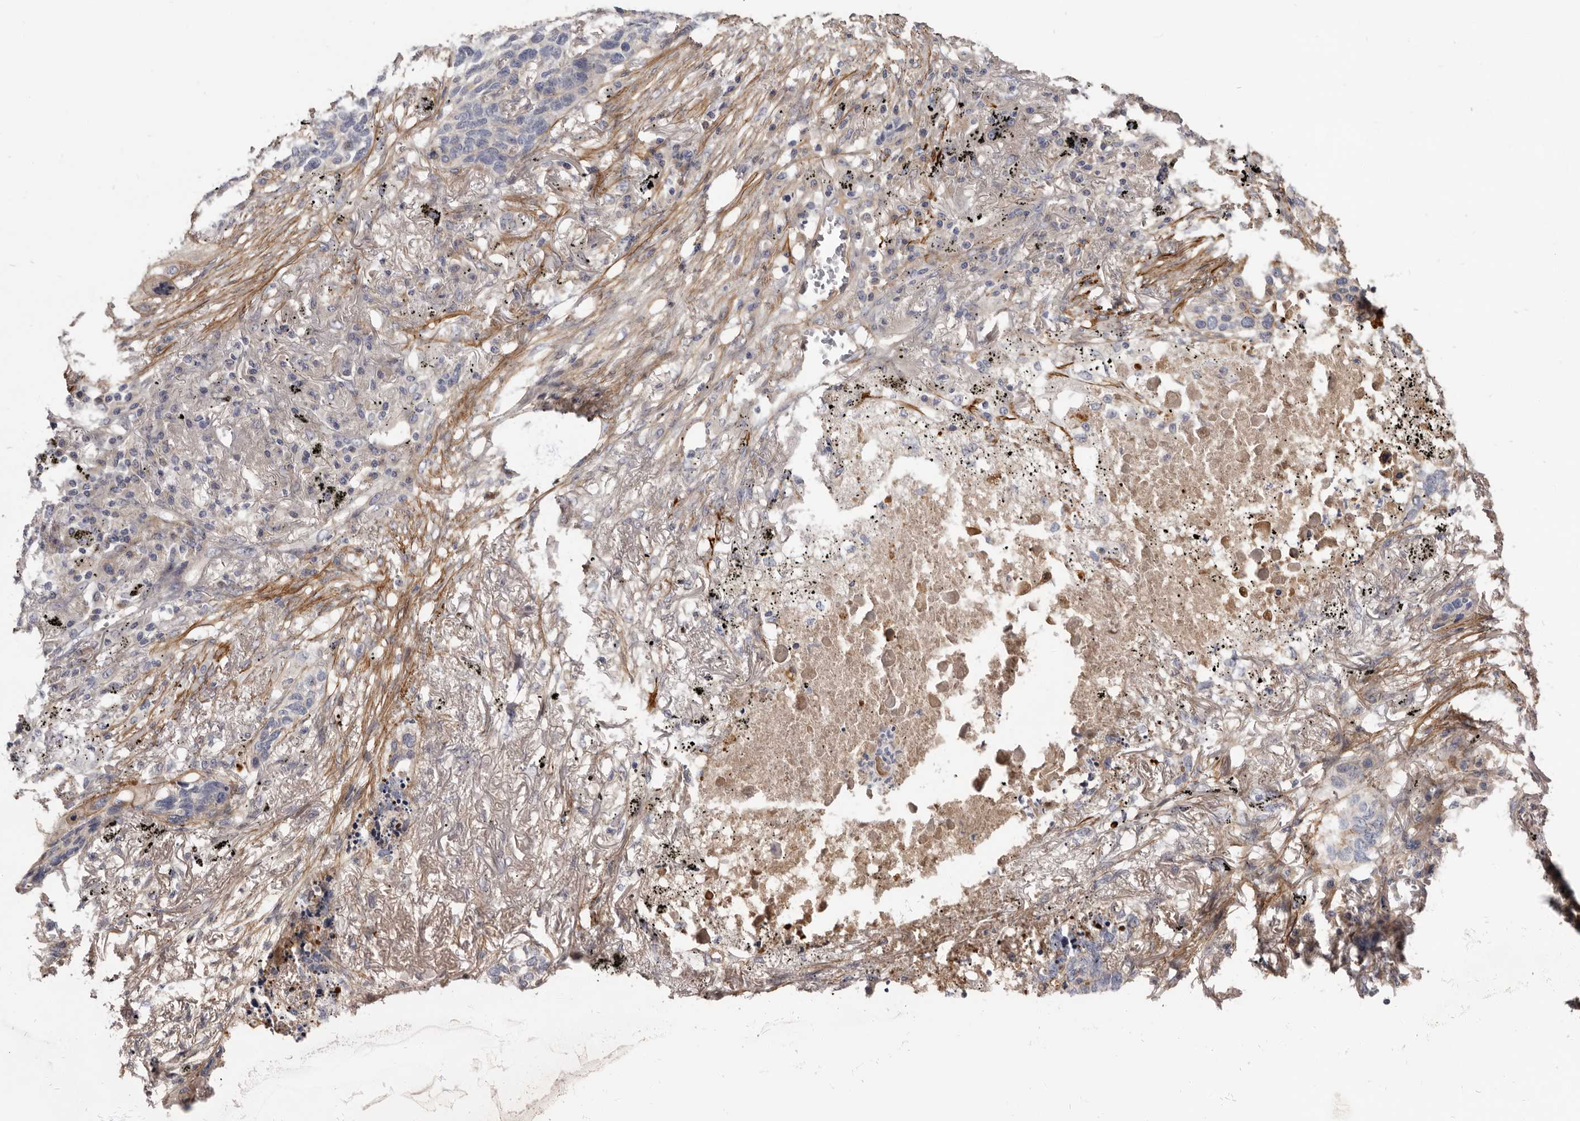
{"staining": {"intensity": "negative", "quantity": "none", "location": "none"}, "tissue": "lung cancer", "cell_type": "Tumor cells", "image_type": "cancer", "snomed": [{"axis": "morphology", "description": "Squamous cell carcinoma, NOS"}, {"axis": "topography", "description": "Lung"}], "caption": "The micrograph shows no significant expression in tumor cells of lung cancer.", "gene": "CGN", "patient": {"sex": "female", "age": 63}}